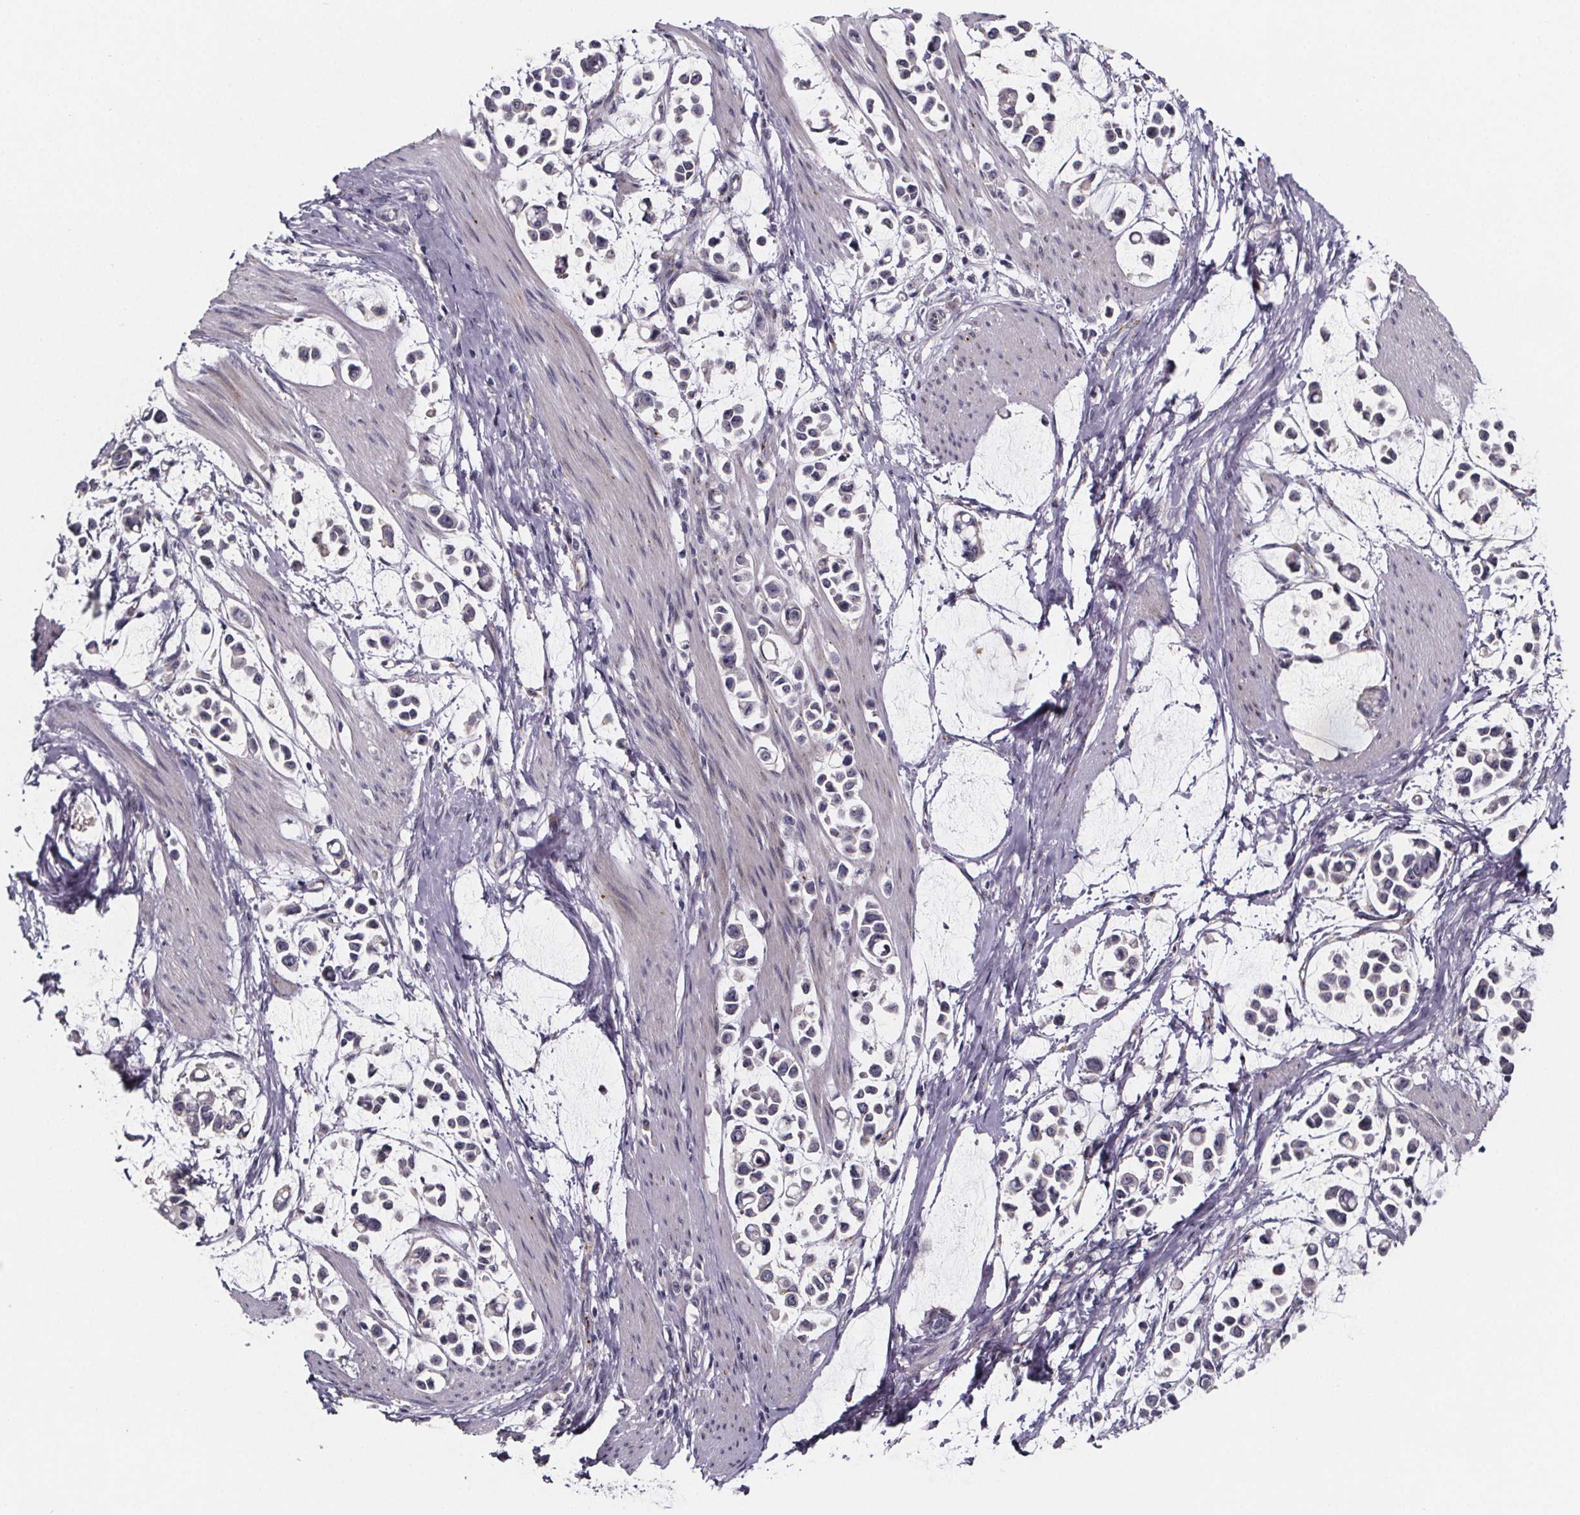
{"staining": {"intensity": "negative", "quantity": "none", "location": "none"}, "tissue": "stomach cancer", "cell_type": "Tumor cells", "image_type": "cancer", "snomed": [{"axis": "morphology", "description": "Adenocarcinoma, NOS"}, {"axis": "topography", "description": "Stomach"}], "caption": "Tumor cells are negative for brown protein staining in stomach cancer (adenocarcinoma). (Immunohistochemistry (ihc), brightfield microscopy, high magnification).", "gene": "NDST1", "patient": {"sex": "male", "age": 82}}